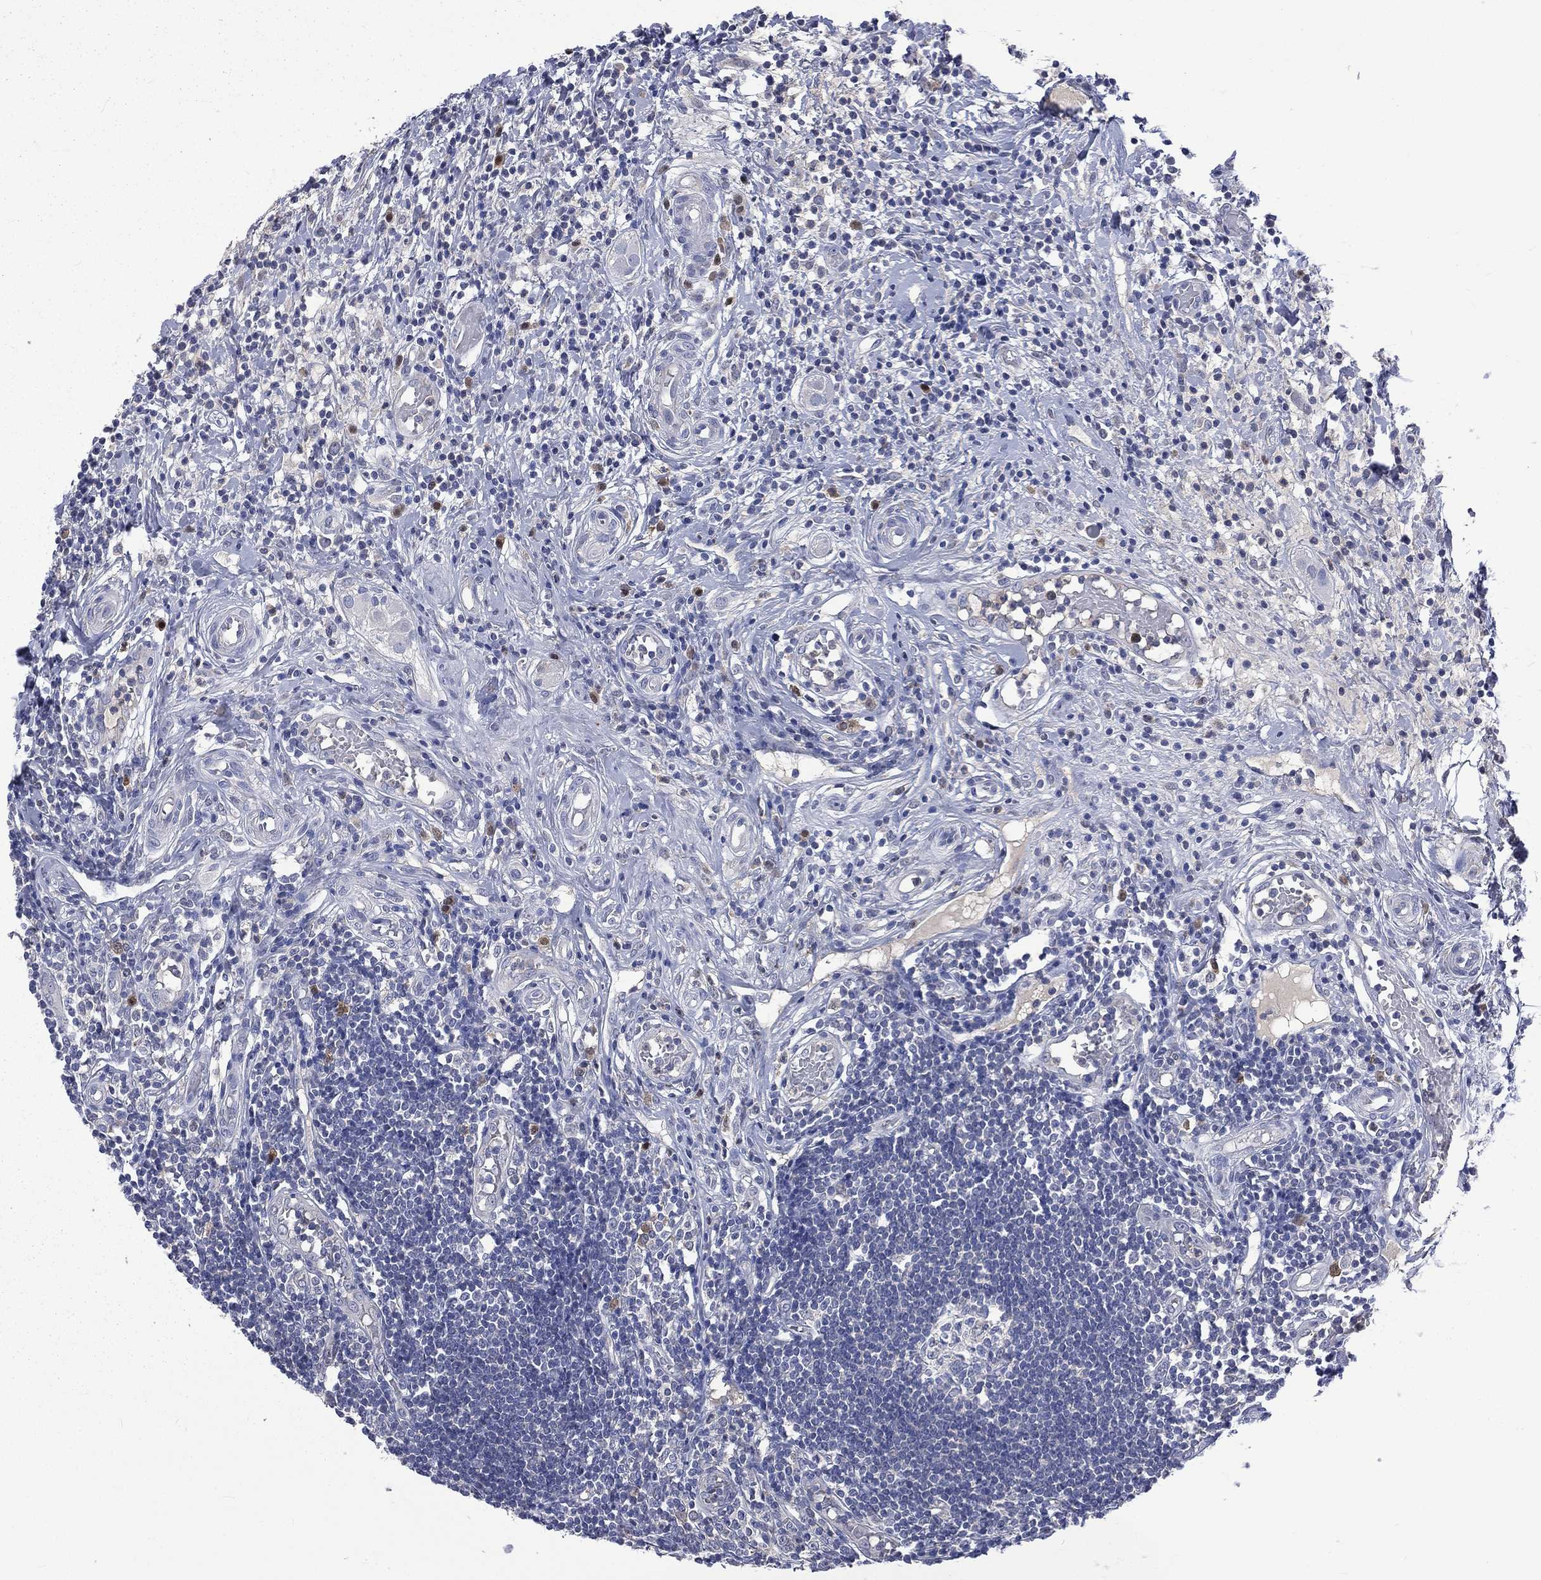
{"staining": {"intensity": "strong", "quantity": ">75%", "location": "cytoplasmic/membranous"}, "tissue": "appendix", "cell_type": "Glandular cells", "image_type": "normal", "snomed": [{"axis": "morphology", "description": "Normal tissue, NOS"}, {"axis": "morphology", "description": "Inflammation, NOS"}, {"axis": "topography", "description": "Appendix"}], "caption": "Strong cytoplasmic/membranous expression is seen in approximately >75% of glandular cells in benign appendix.", "gene": "CA12", "patient": {"sex": "male", "age": 16}}